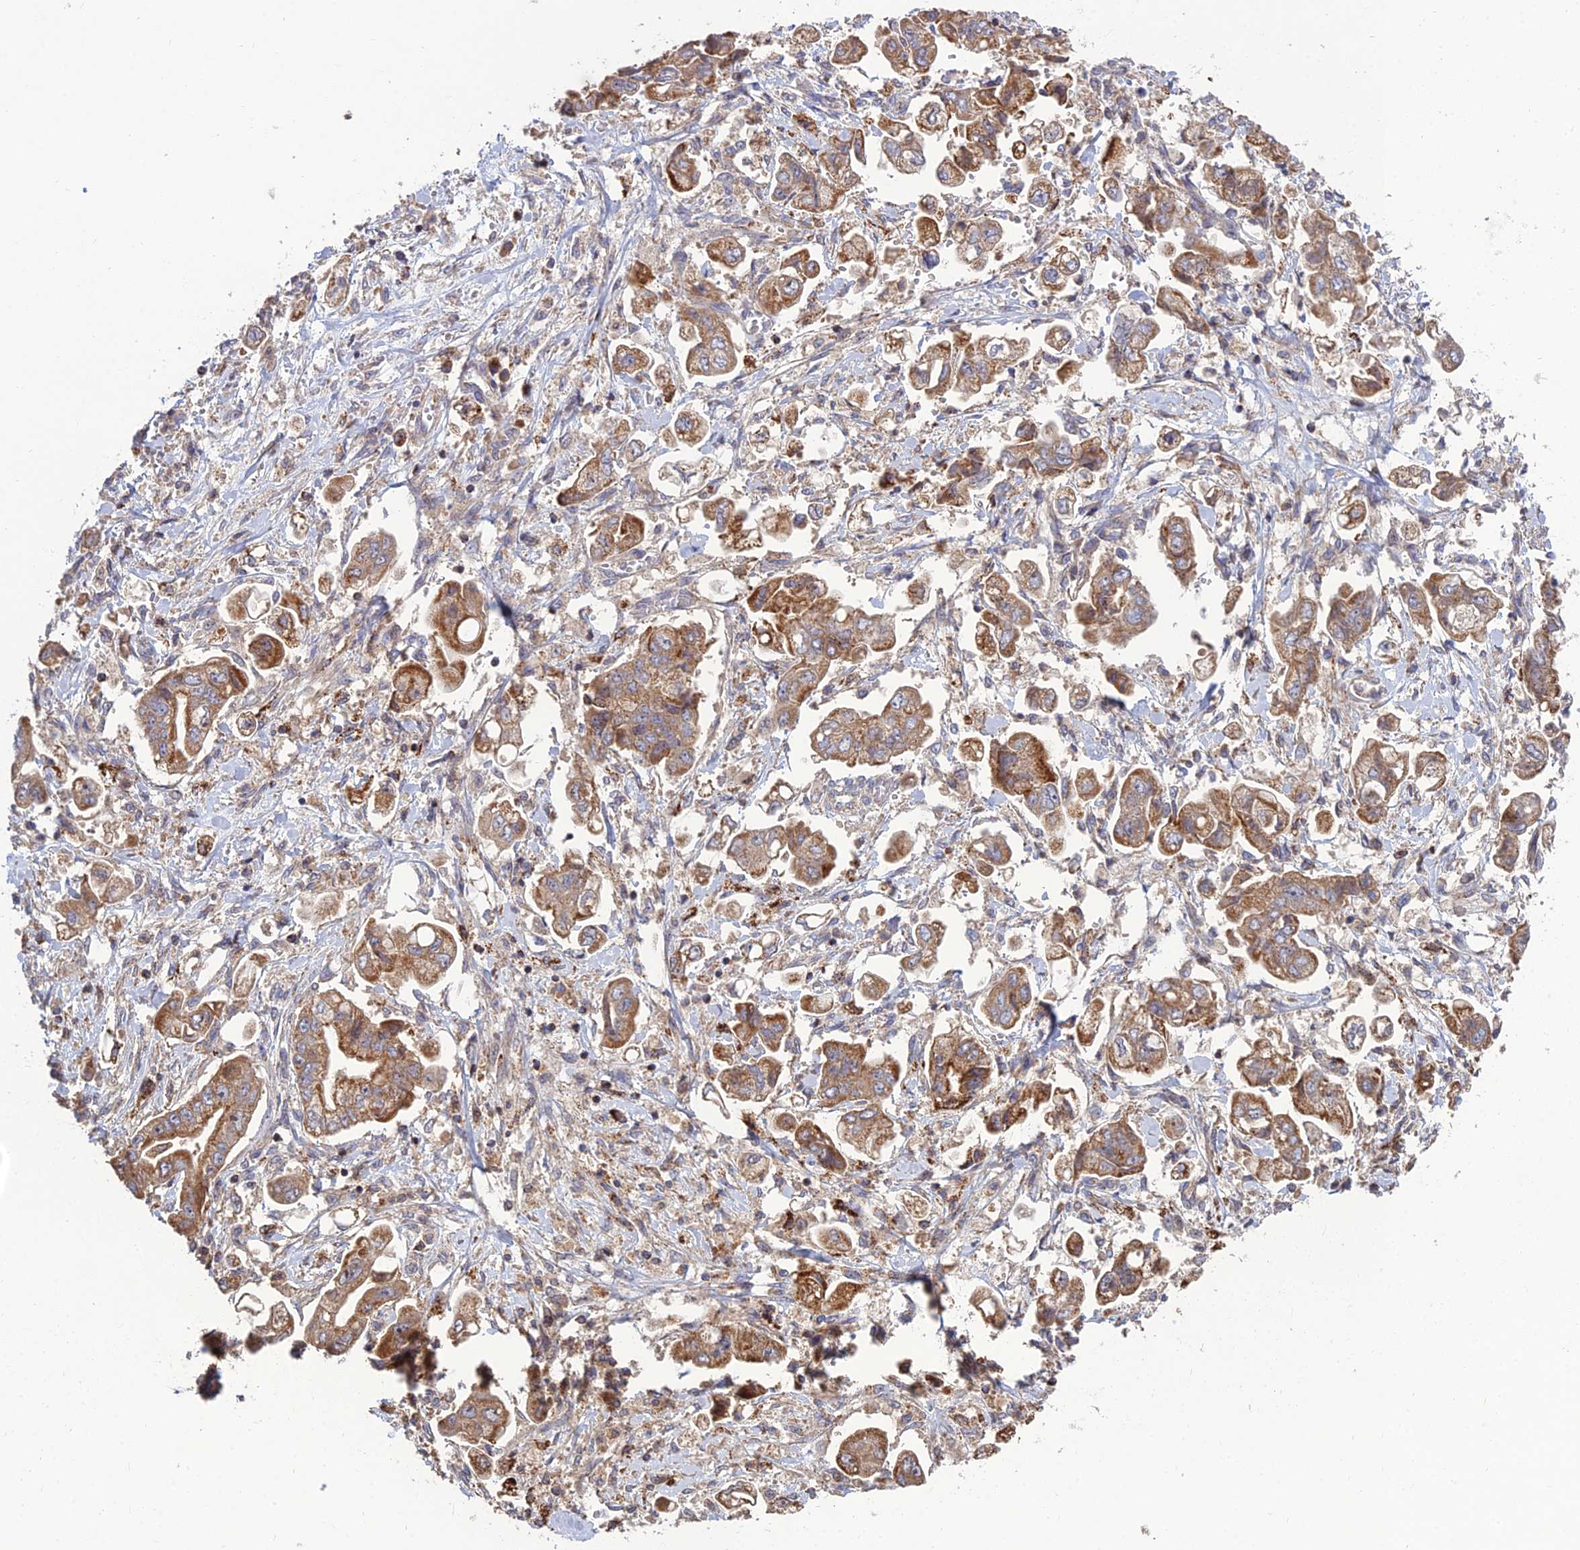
{"staining": {"intensity": "moderate", "quantity": ">75%", "location": "cytoplasmic/membranous"}, "tissue": "stomach cancer", "cell_type": "Tumor cells", "image_type": "cancer", "snomed": [{"axis": "morphology", "description": "Adenocarcinoma, NOS"}, {"axis": "topography", "description": "Stomach"}], "caption": "Stomach cancer stained with a brown dye shows moderate cytoplasmic/membranous positive staining in about >75% of tumor cells.", "gene": "RIC8B", "patient": {"sex": "male", "age": 62}}